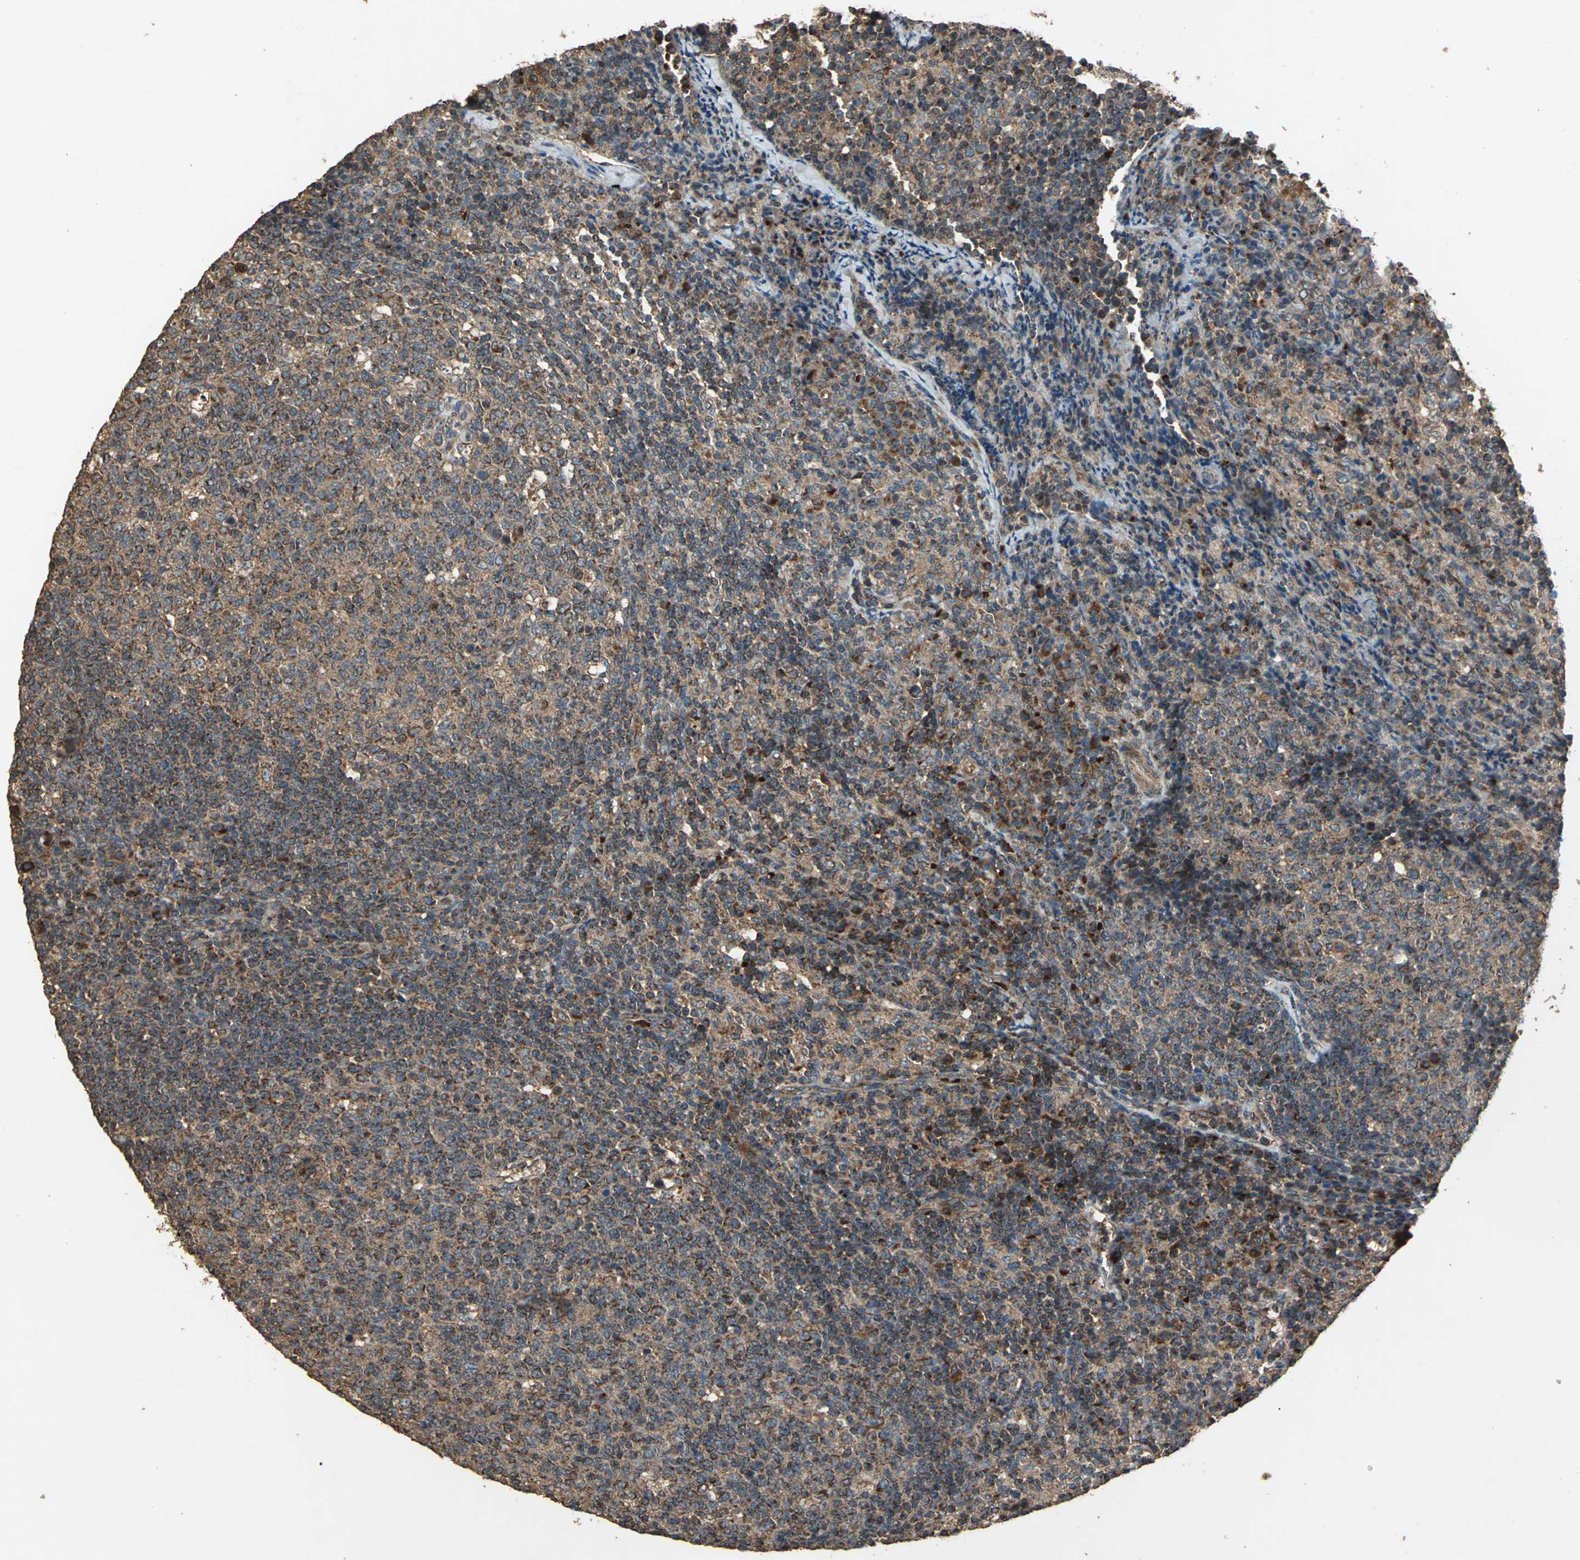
{"staining": {"intensity": "strong", "quantity": ">75%", "location": "cytoplasmic/membranous"}, "tissue": "lymph node", "cell_type": "Germinal center cells", "image_type": "normal", "snomed": [{"axis": "morphology", "description": "Normal tissue, NOS"}, {"axis": "morphology", "description": "Inflammation, NOS"}, {"axis": "topography", "description": "Lymph node"}], "caption": "Protein expression analysis of unremarkable lymph node exhibits strong cytoplasmic/membranous positivity in about >75% of germinal center cells.", "gene": "POLRMT", "patient": {"sex": "male", "age": 55}}